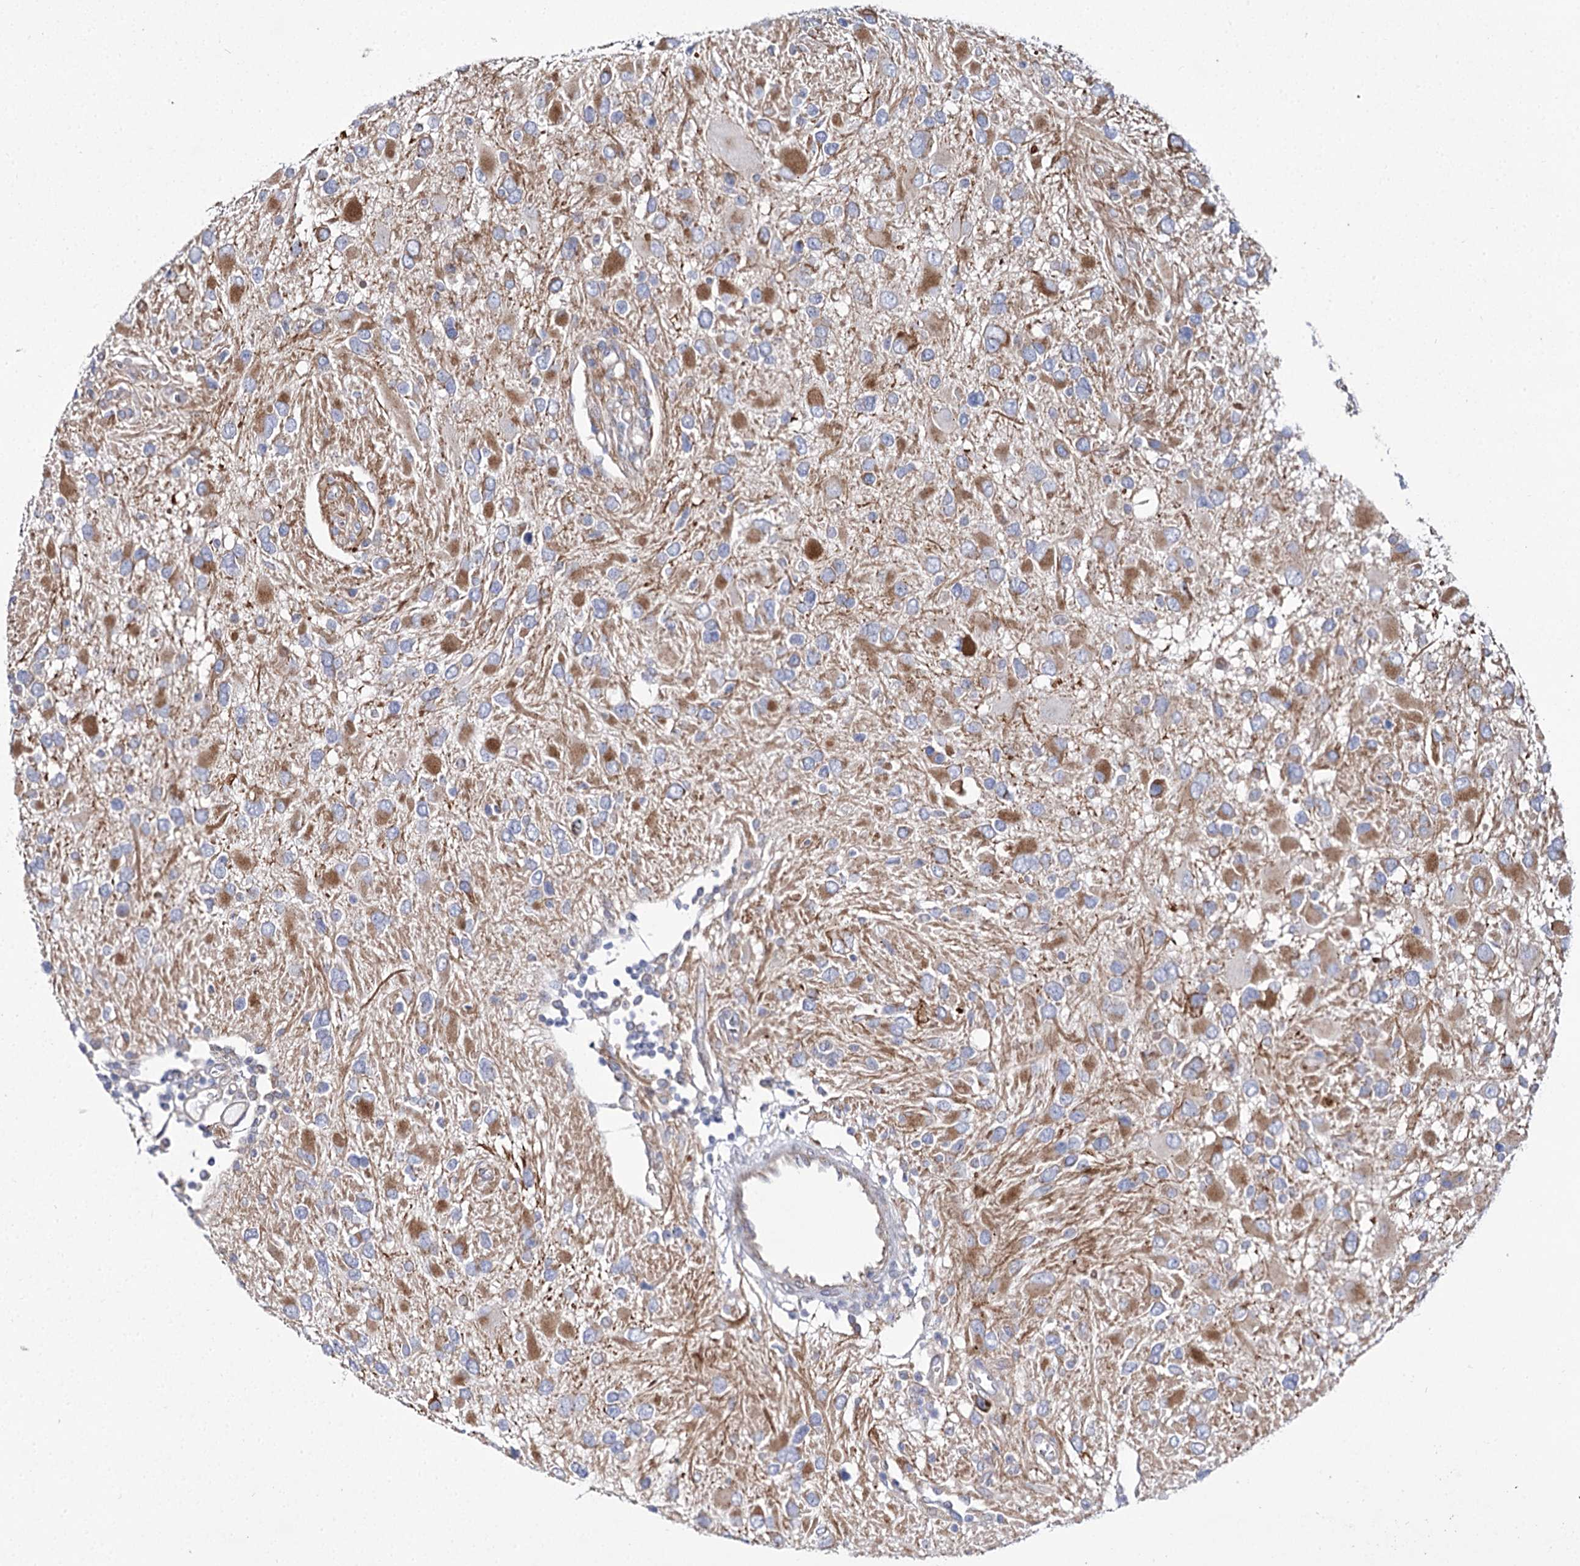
{"staining": {"intensity": "moderate", "quantity": "25%-75%", "location": "cytoplasmic/membranous"}, "tissue": "glioma", "cell_type": "Tumor cells", "image_type": "cancer", "snomed": [{"axis": "morphology", "description": "Glioma, malignant, High grade"}, {"axis": "topography", "description": "Brain"}], "caption": "Immunohistochemical staining of glioma exhibits medium levels of moderate cytoplasmic/membranous staining in approximately 25%-75% of tumor cells.", "gene": "ARHGAP32", "patient": {"sex": "male", "age": 53}}